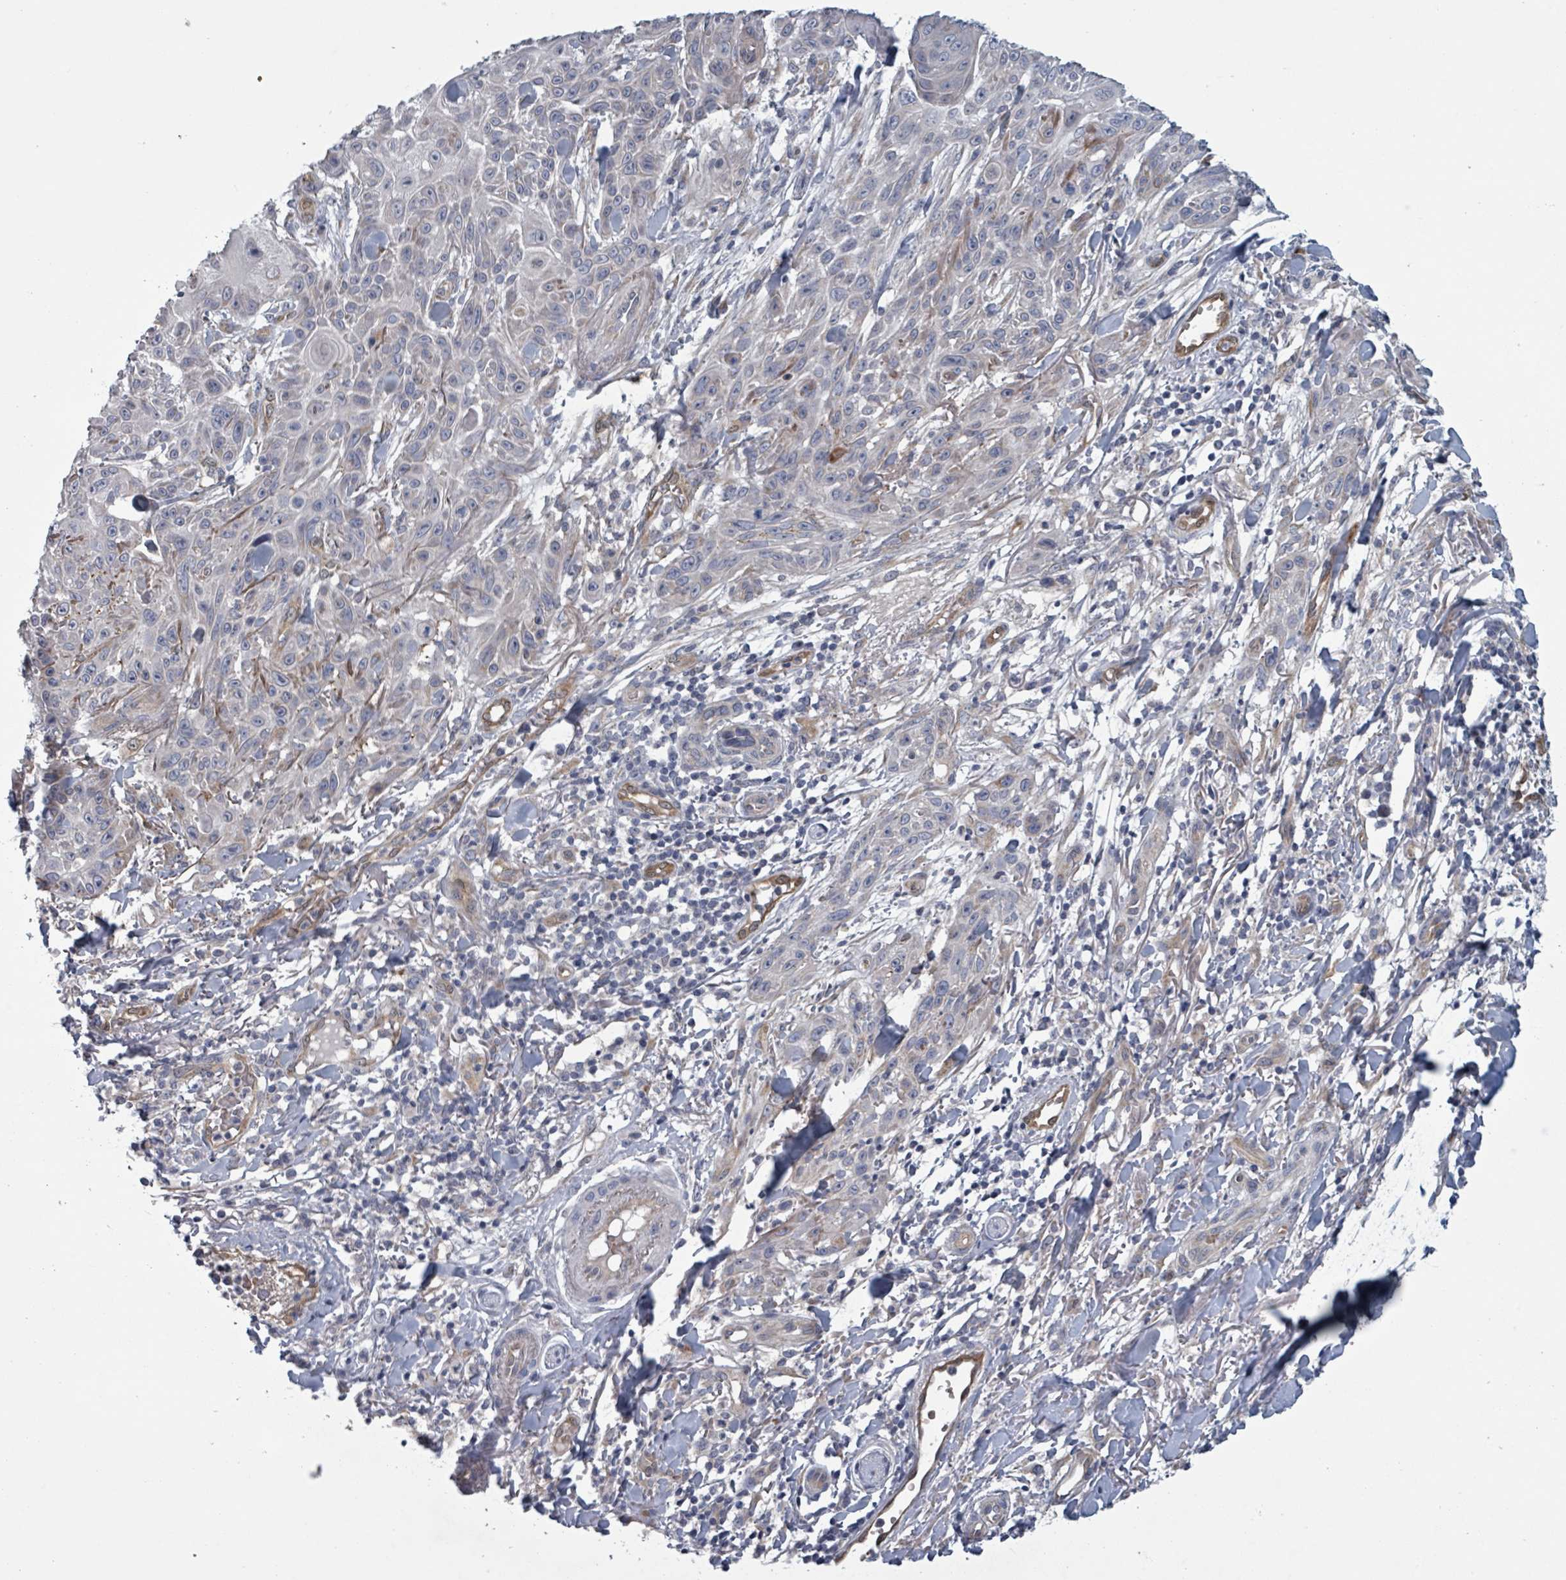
{"staining": {"intensity": "negative", "quantity": "none", "location": "none"}, "tissue": "skin cancer", "cell_type": "Tumor cells", "image_type": "cancer", "snomed": [{"axis": "morphology", "description": "Squamous cell carcinoma, NOS"}, {"axis": "topography", "description": "Skin"}], "caption": "Histopathology image shows no protein staining in tumor cells of skin squamous cell carcinoma tissue.", "gene": "FKBP1A", "patient": {"sex": "male", "age": 86}}